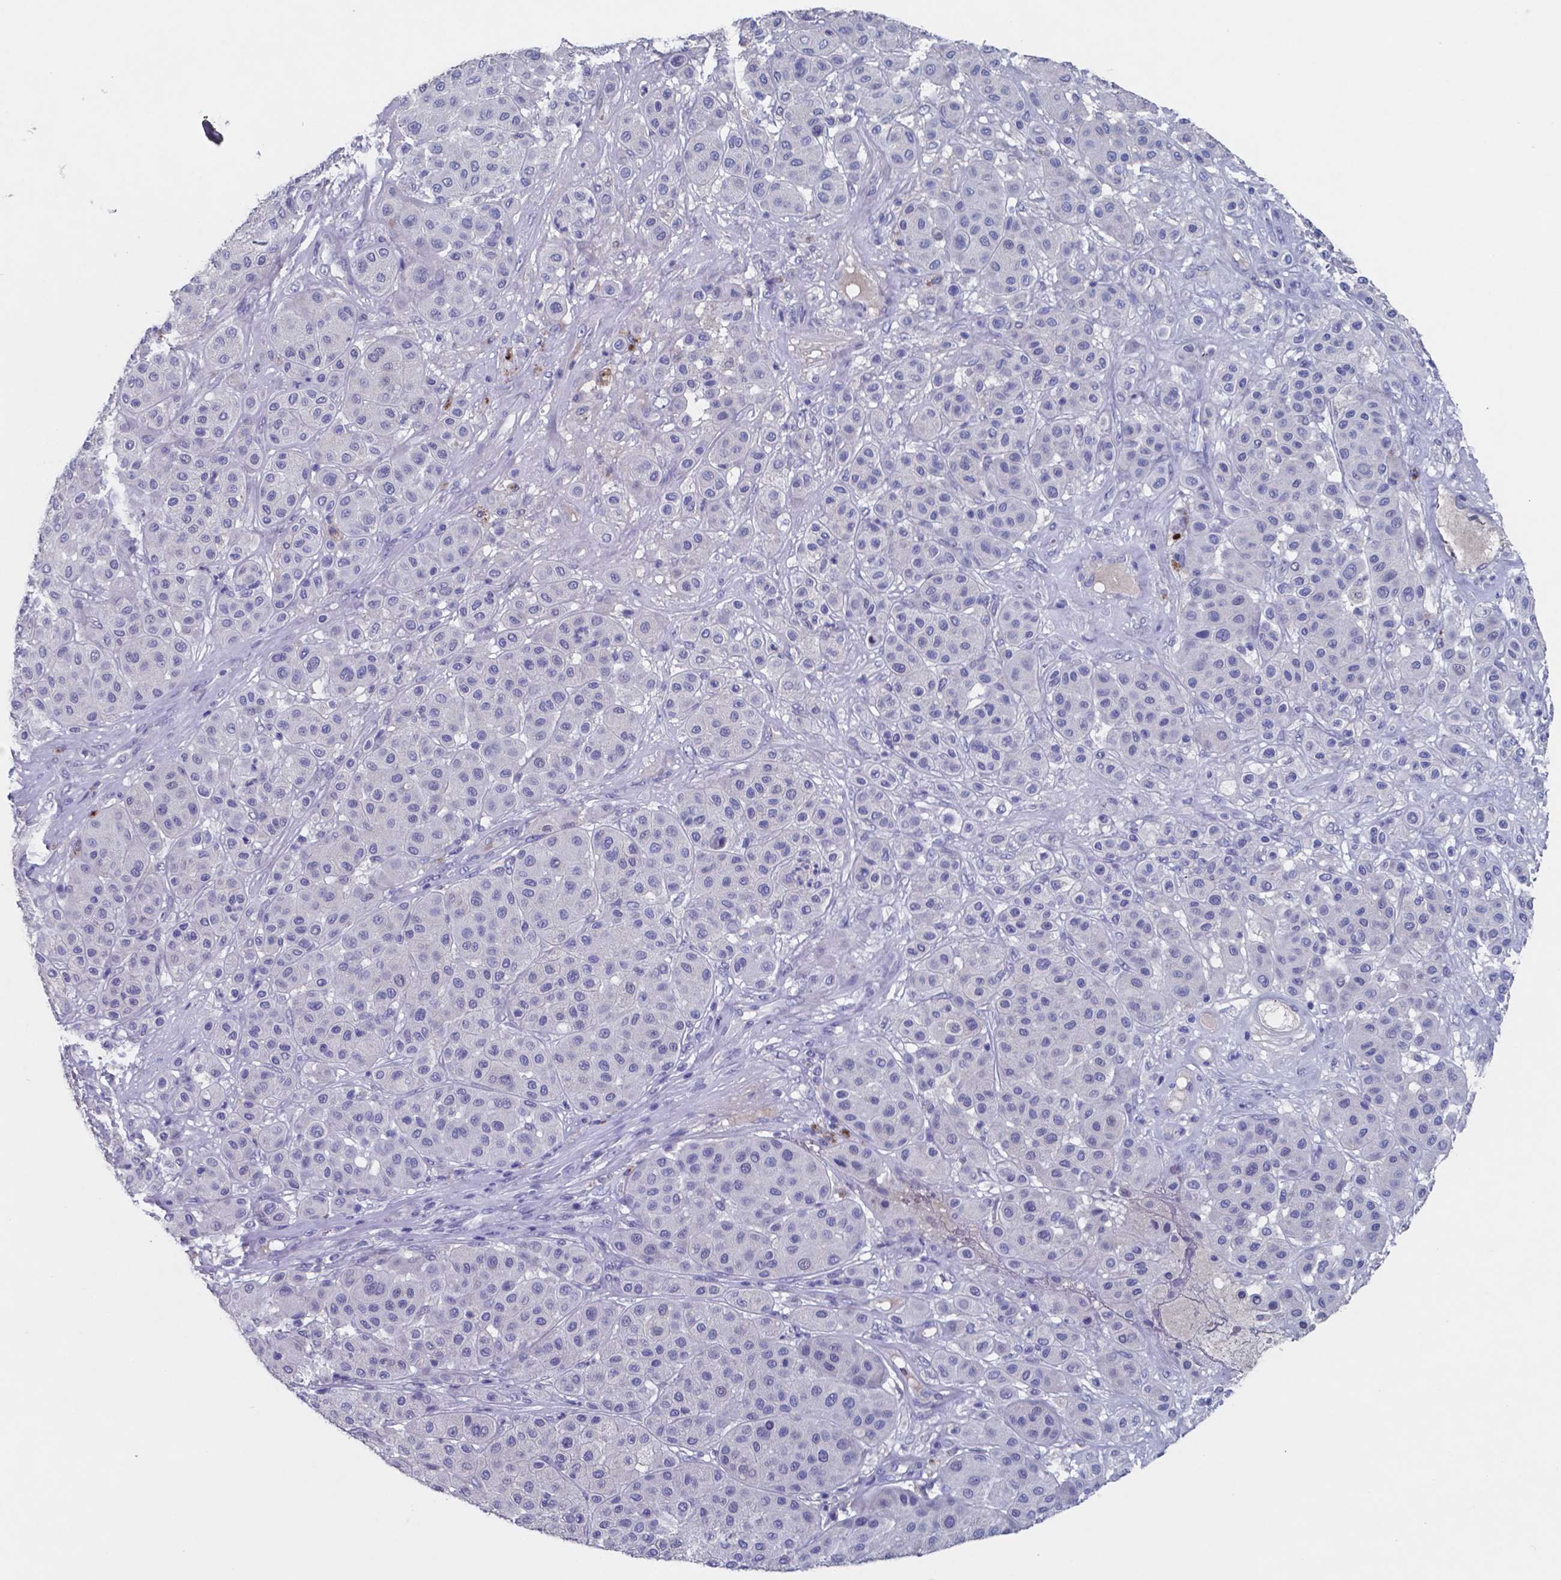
{"staining": {"intensity": "negative", "quantity": "none", "location": "none"}, "tissue": "melanoma", "cell_type": "Tumor cells", "image_type": "cancer", "snomed": [{"axis": "morphology", "description": "Malignant melanoma, Metastatic site"}, {"axis": "topography", "description": "Smooth muscle"}], "caption": "Immunohistochemistry (IHC) image of neoplastic tissue: malignant melanoma (metastatic site) stained with DAB (3,3'-diaminobenzidine) exhibits no significant protein positivity in tumor cells.", "gene": "TTR", "patient": {"sex": "male", "age": 41}}